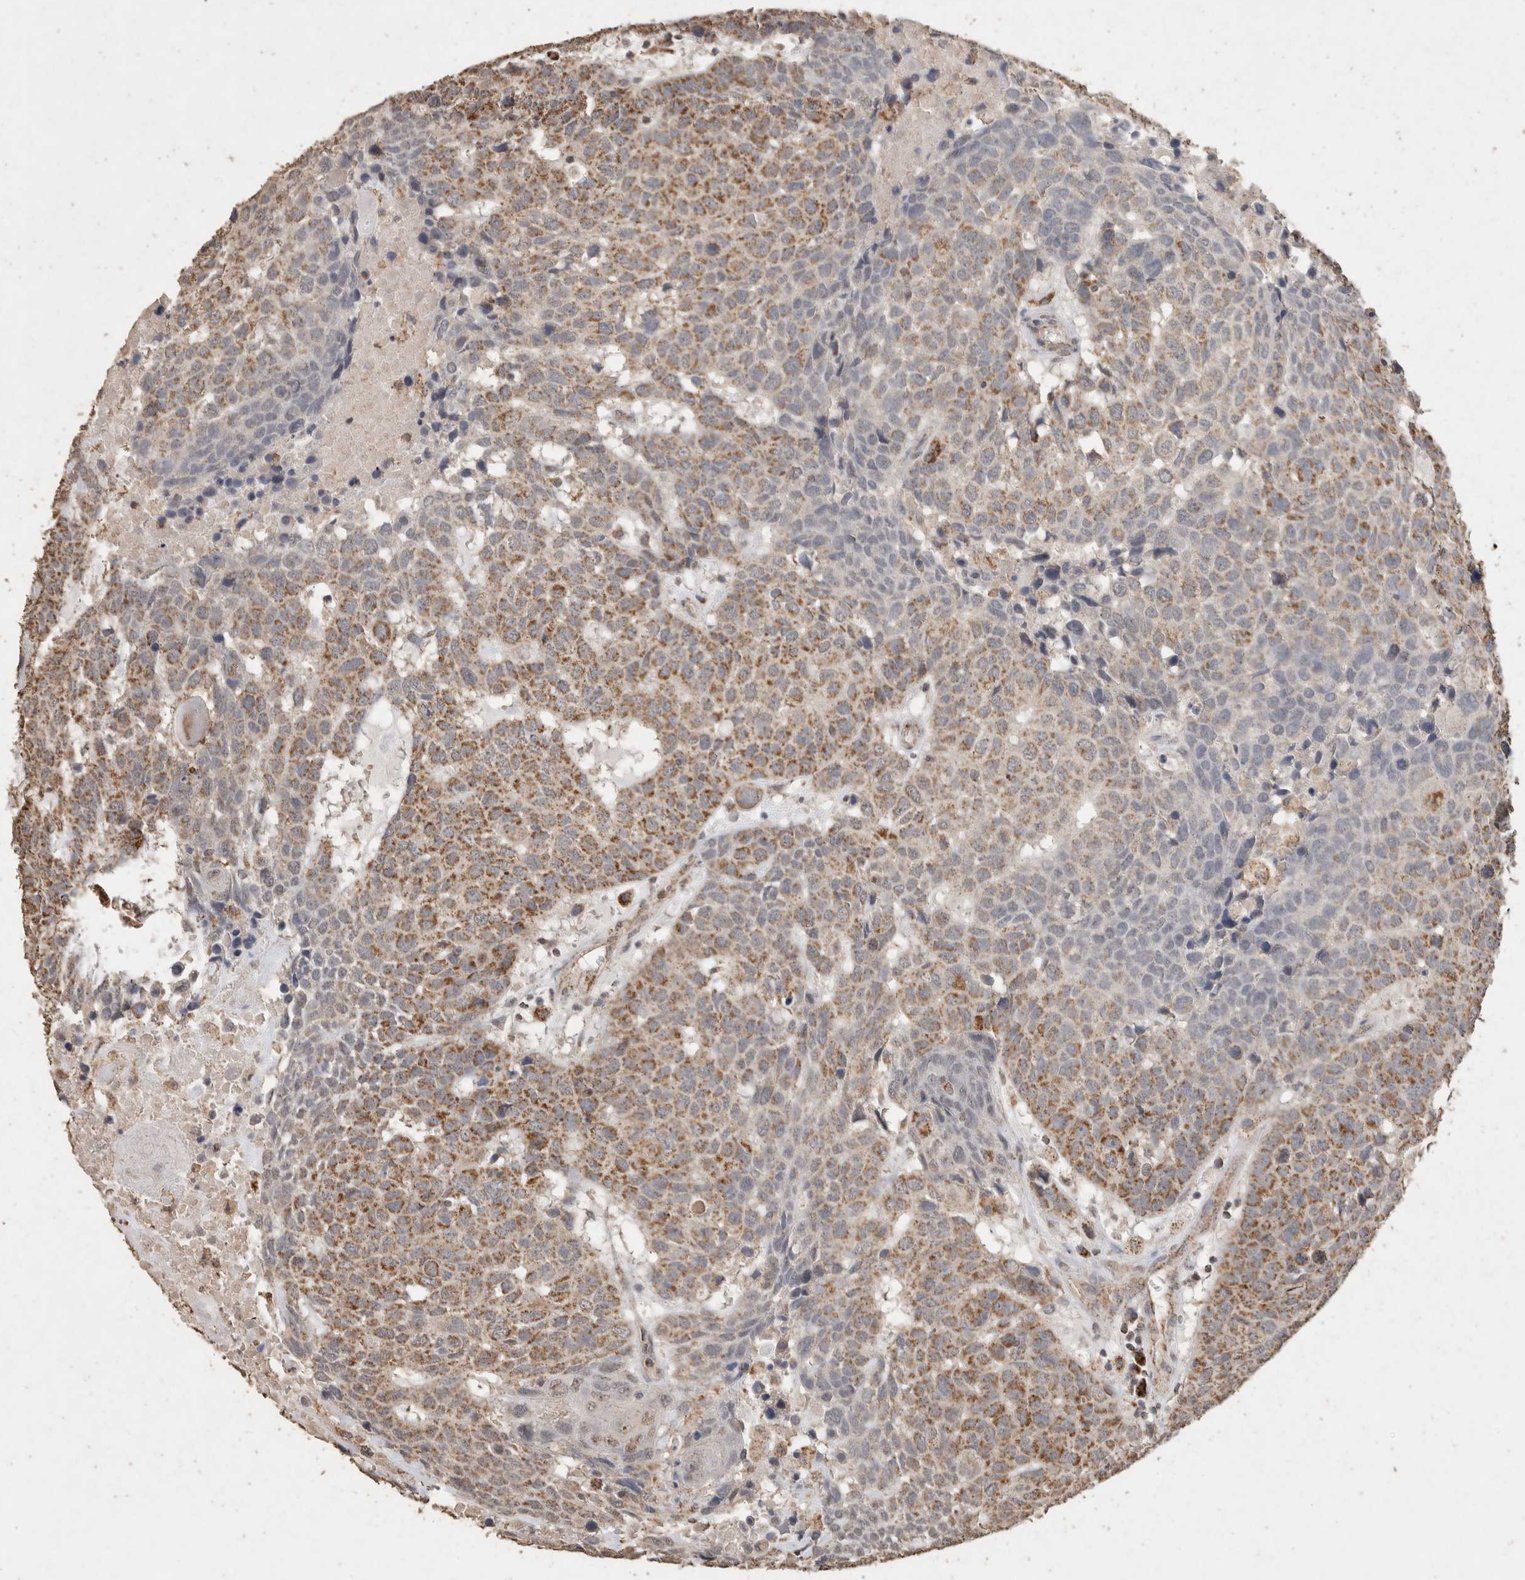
{"staining": {"intensity": "moderate", "quantity": ">75%", "location": "cytoplasmic/membranous"}, "tissue": "head and neck cancer", "cell_type": "Tumor cells", "image_type": "cancer", "snomed": [{"axis": "morphology", "description": "Squamous cell carcinoma, NOS"}, {"axis": "topography", "description": "Head-Neck"}], "caption": "This is an image of immunohistochemistry (IHC) staining of head and neck squamous cell carcinoma, which shows moderate staining in the cytoplasmic/membranous of tumor cells.", "gene": "ACADM", "patient": {"sex": "male", "age": 66}}